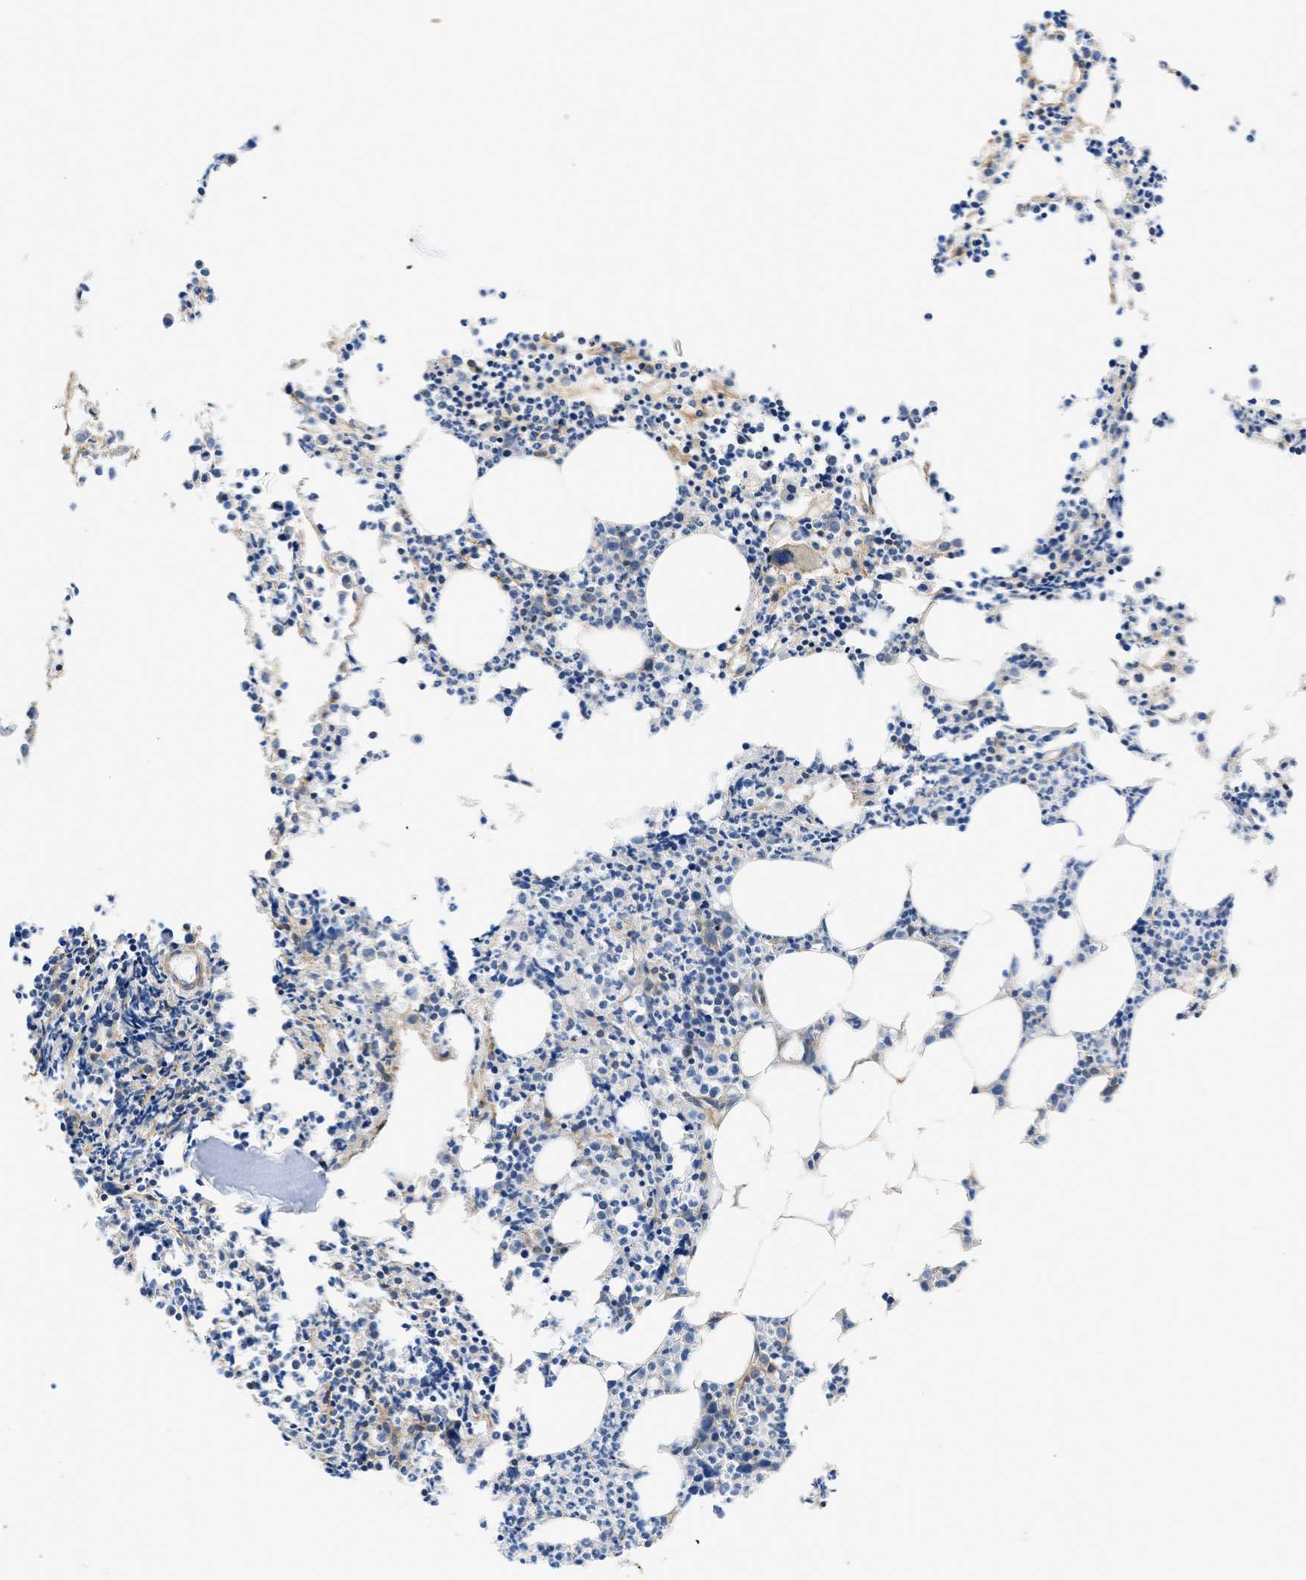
{"staining": {"intensity": "moderate", "quantity": "25%-75%", "location": "cytoplasmic/membranous"}, "tissue": "bone marrow", "cell_type": "Hematopoietic cells", "image_type": "normal", "snomed": [{"axis": "morphology", "description": "Normal tissue, NOS"}, {"axis": "morphology", "description": "Inflammation, NOS"}, {"axis": "topography", "description": "Bone marrow"}], "caption": "Protein staining of benign bone marrow exhibits moderate cytoplasmic/membranous positivity in about 25%-75% of hematopoietic cells. (brown staining indicates protein expression, while blue staining denotes nuclei).", "gene": "SEPTIN2", "patient": {"sex": "female", "age": 53}}